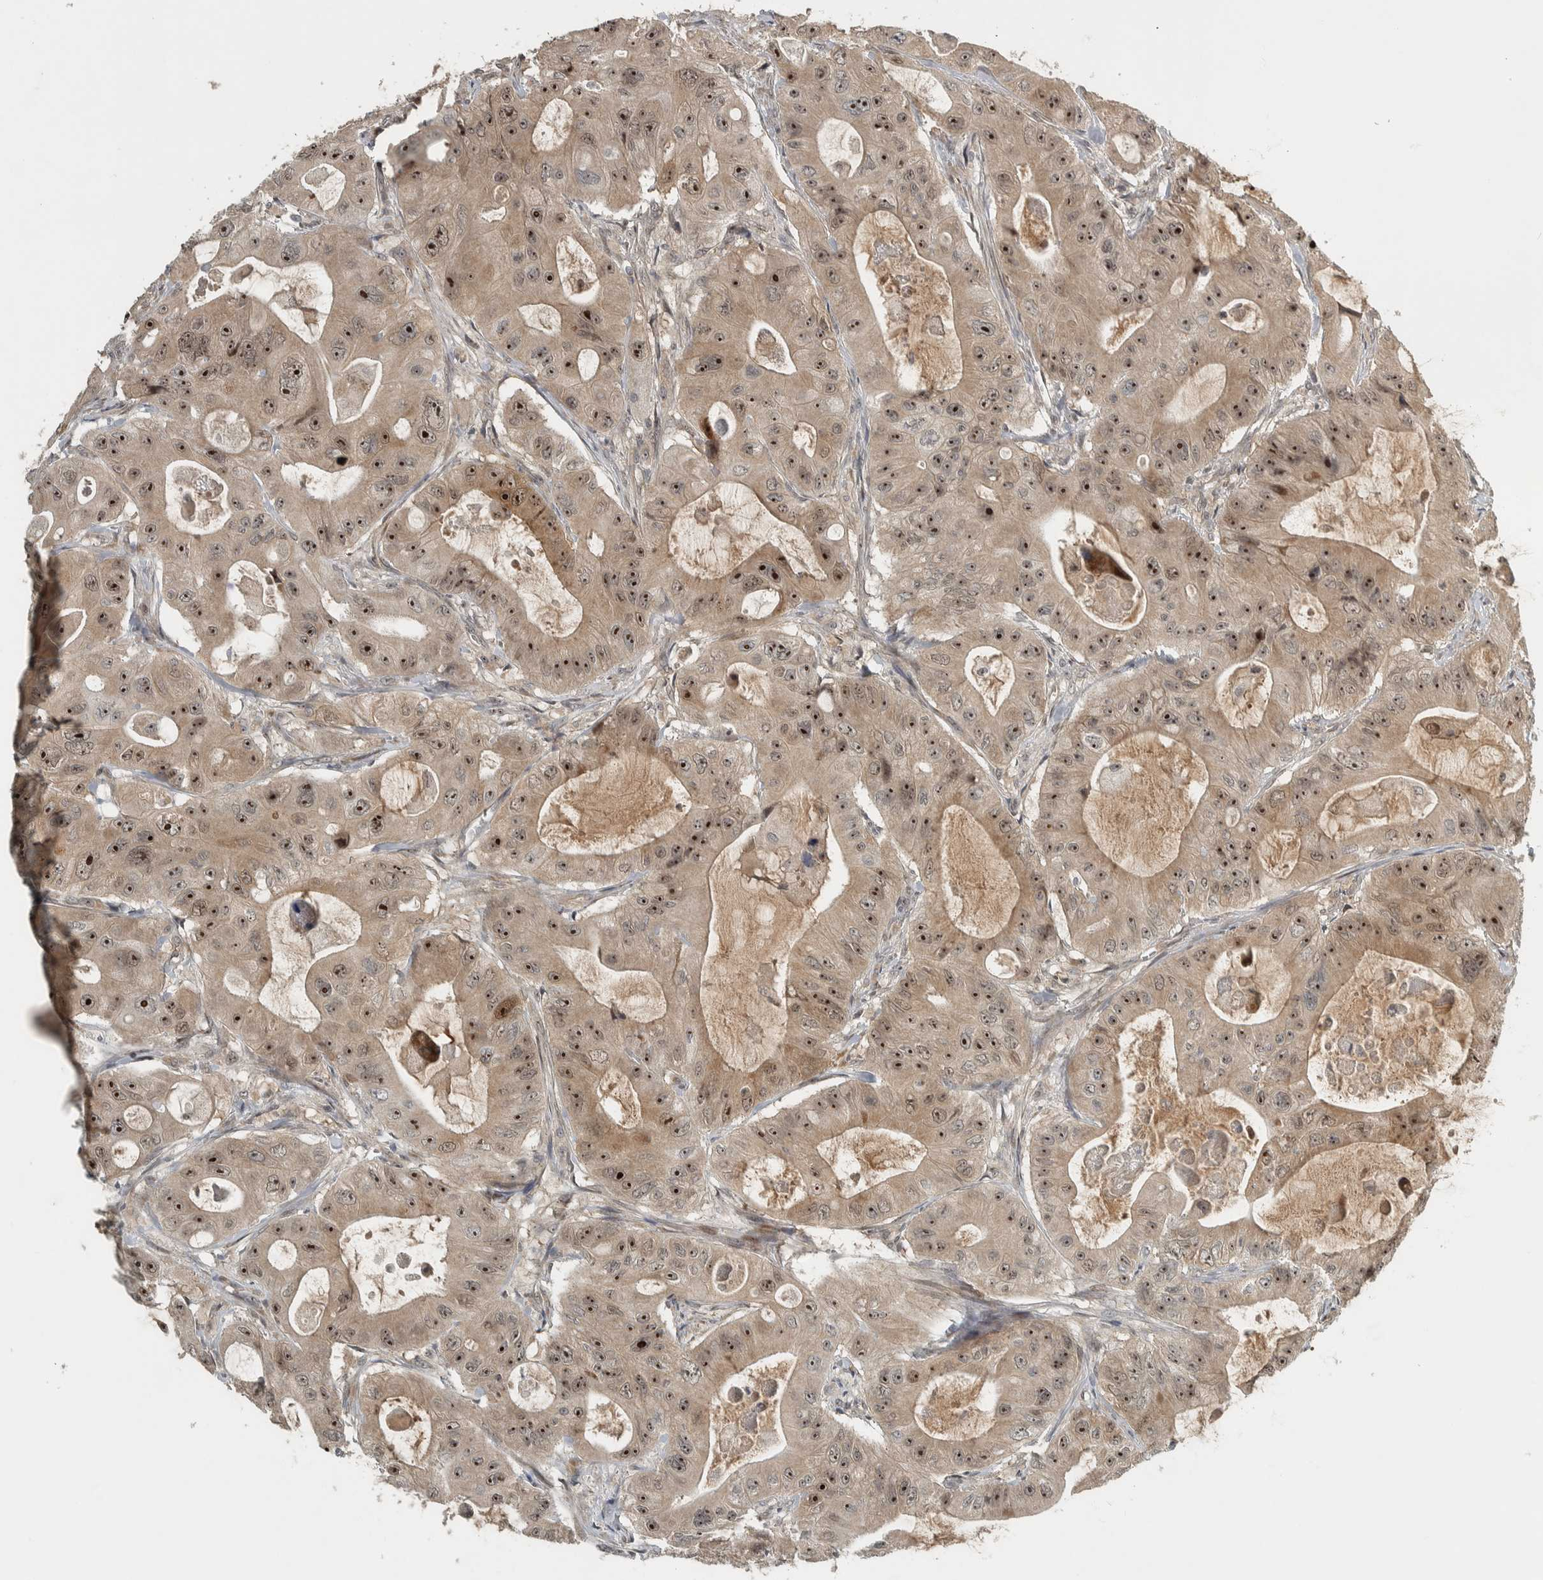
{"staining": {"intensity": "moderate", "quantity": ">75%", "location": "cytoplasmic/membranous,nuclear"}, "tissue": "colorectal cancer", "cell_type": "Tumor cells", "image_type": "cancer", "snomed": [{"axis": "morphology", "description": "Adenocarcinoma, NOS"}, {"axis": "topography", "description": "Colon"}], "caption": "Protein analysis of colorectal cancer (adenocarcinoma) tissue displays moderate cytoplasmic/membranous and nuclear staining in about >75% of tumor cells.", "gene": "XPO5", "patient": {"sex": "female", "age": 46}}